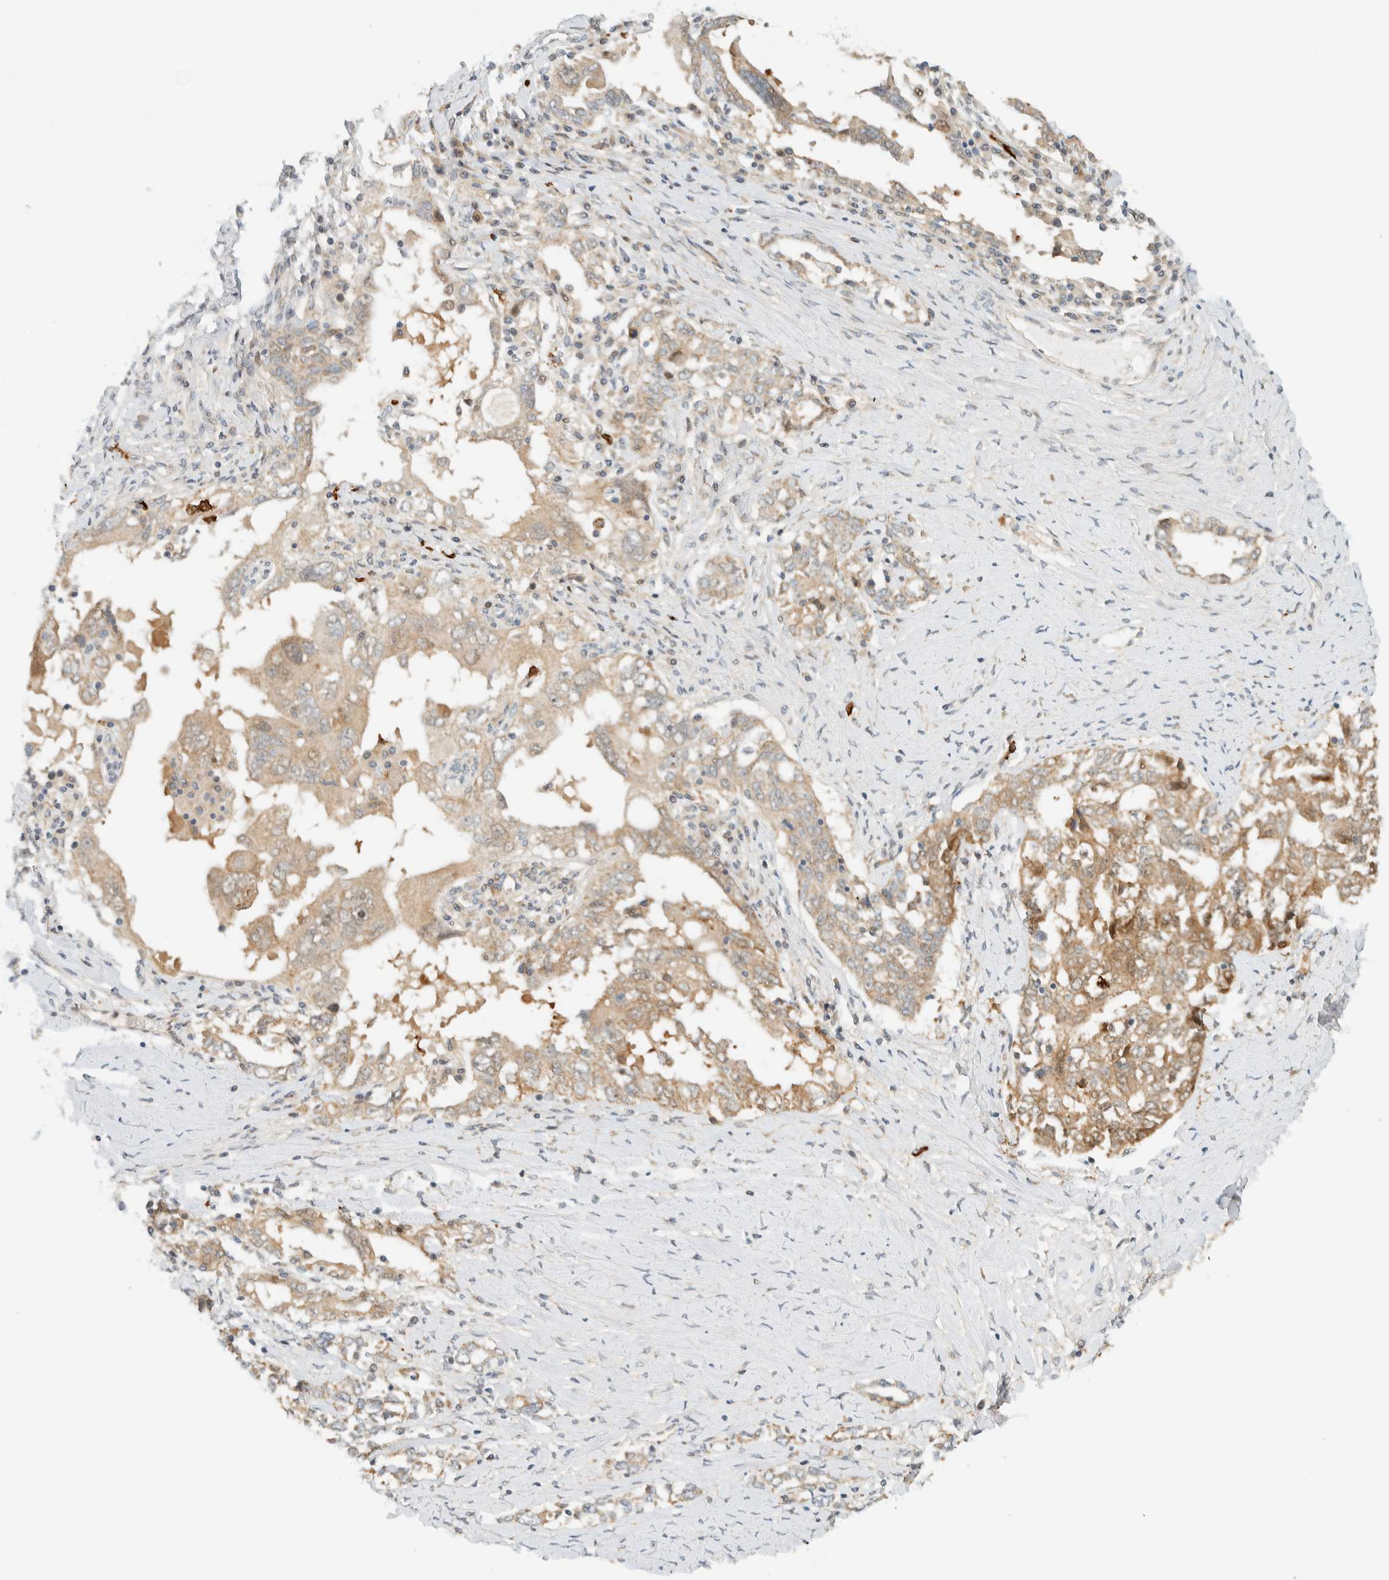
{"staining": {"intensity": "moderate", "quantity": "25%-75%", "location": "cytoplasmic/membranous"}, "tissue": "ovarian cancer", "cell_type": "Tumor cells", "image_type": "cancer", "snomed": [{"axis": "morphology", "description": "Carcinoma, endometroid"}, {"axis": "topography", "description": "Ovary"}], "caption": "Immunohistochemistry histopathology image of neoplastic tissue: human ovarian cancer (endometroid carcinoma) stained using immunohistochemistry demonstrates medium levels of moderate protein expression localized specifically in the cytoplasmic/membranous of tumor cells, appearing as a cytoplasmic/membranous brown color.", "gene": "CCDC171", "patient": {"sex": "female", "age": 62}}